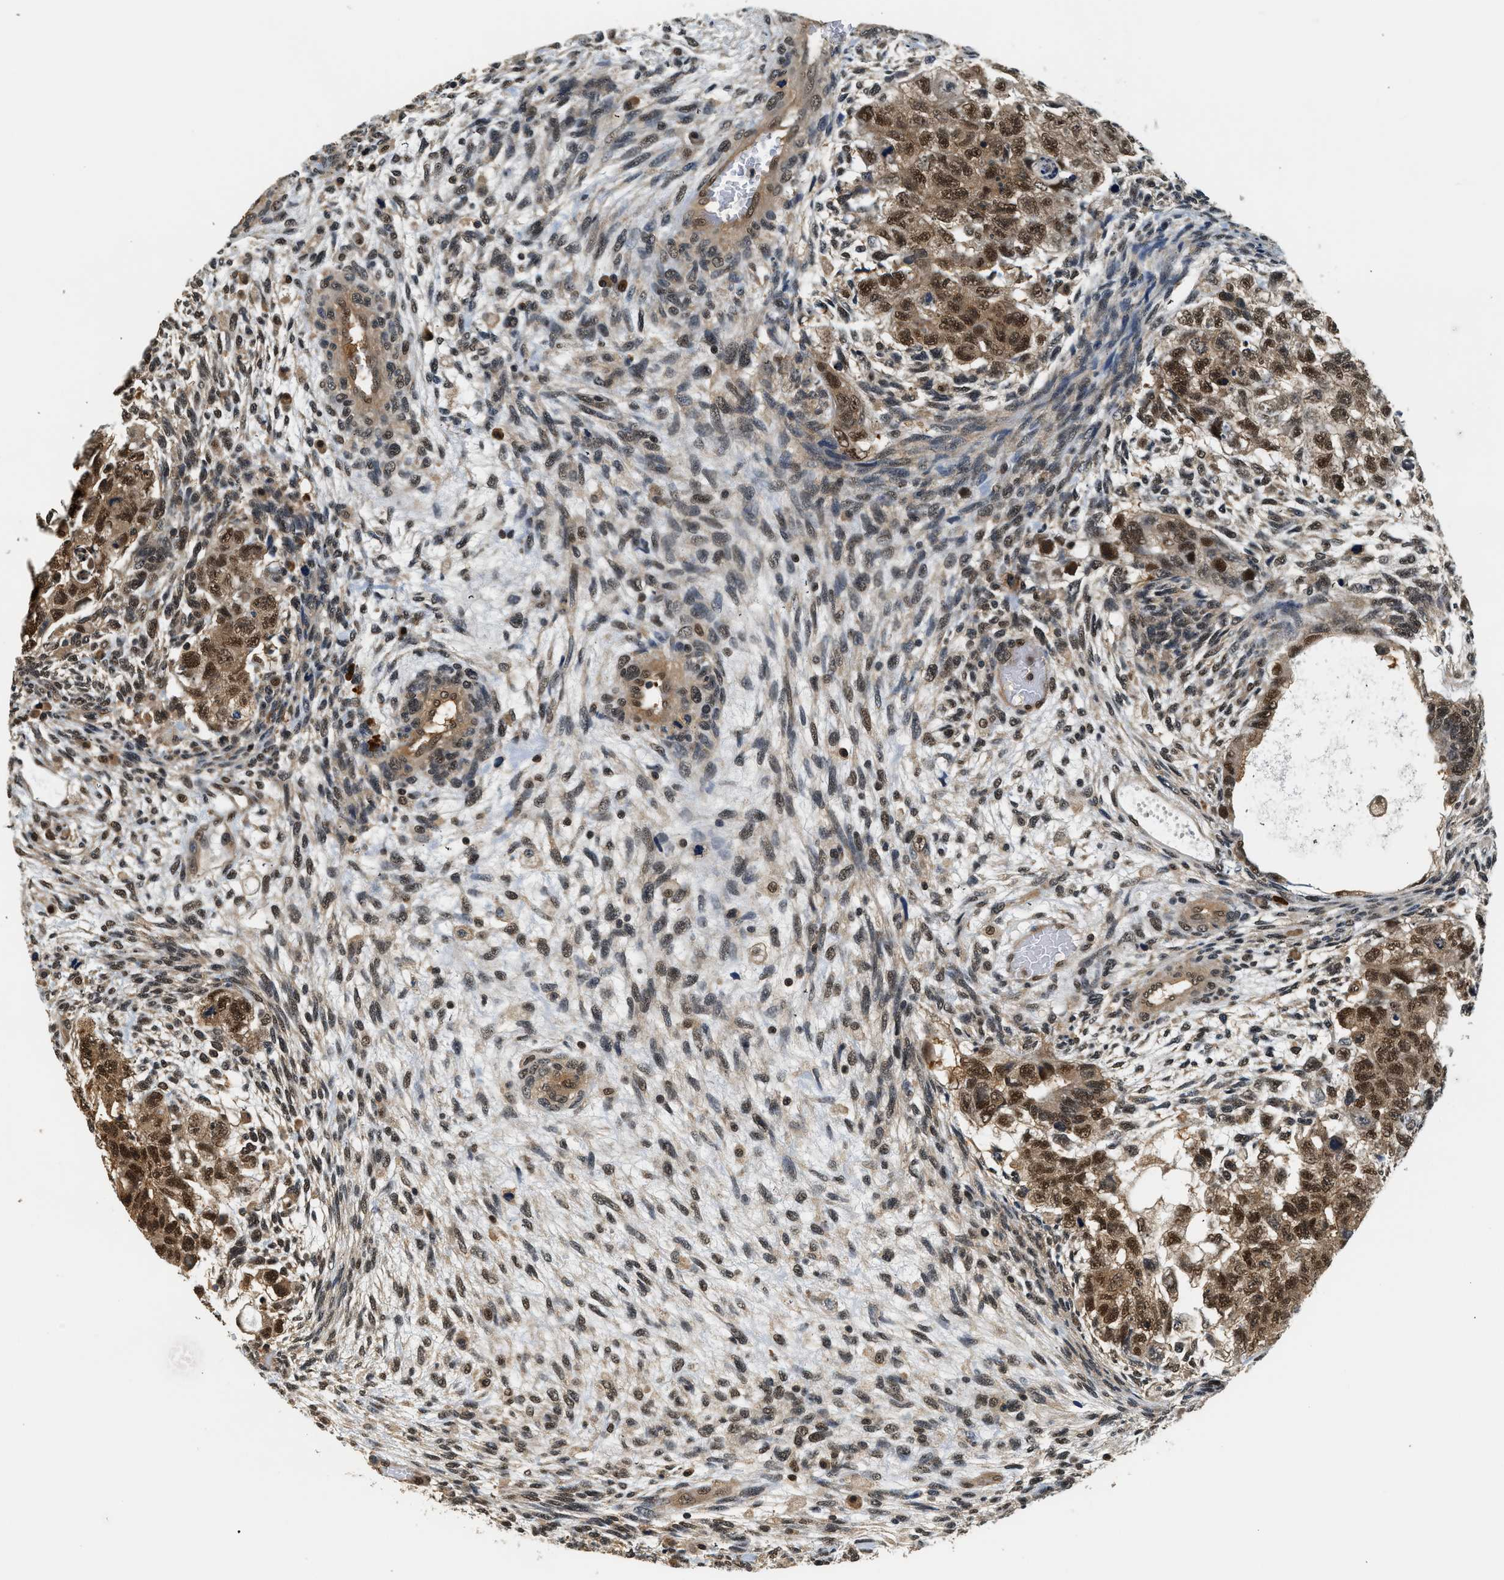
{"staining": {"intensity": "strong", "quantity": ">75%", "location": "cytoplasmic/membranous,nuclear"}, "tissue": "testis cancer", "cell_type": "Tumor cells", "image_type": "cancer", "snomed": [{"axis": "morphology", "description": "Normal tissue, NOS"}, {"axis": "morphology", "description": "Carcinoma, Embryonal, NOS"}, {"axis": "topography", "description": "Testis"}], "caption": "DAB immunohistochemical staining of testis cancer (embryonal carcinoma) exhibits strong cytoplasmic/membranous and nuclear protein staining in approximately >75% of tumor cells.", "gene": "PSMD3", "patient": {"sex": "male", "age": 36}}